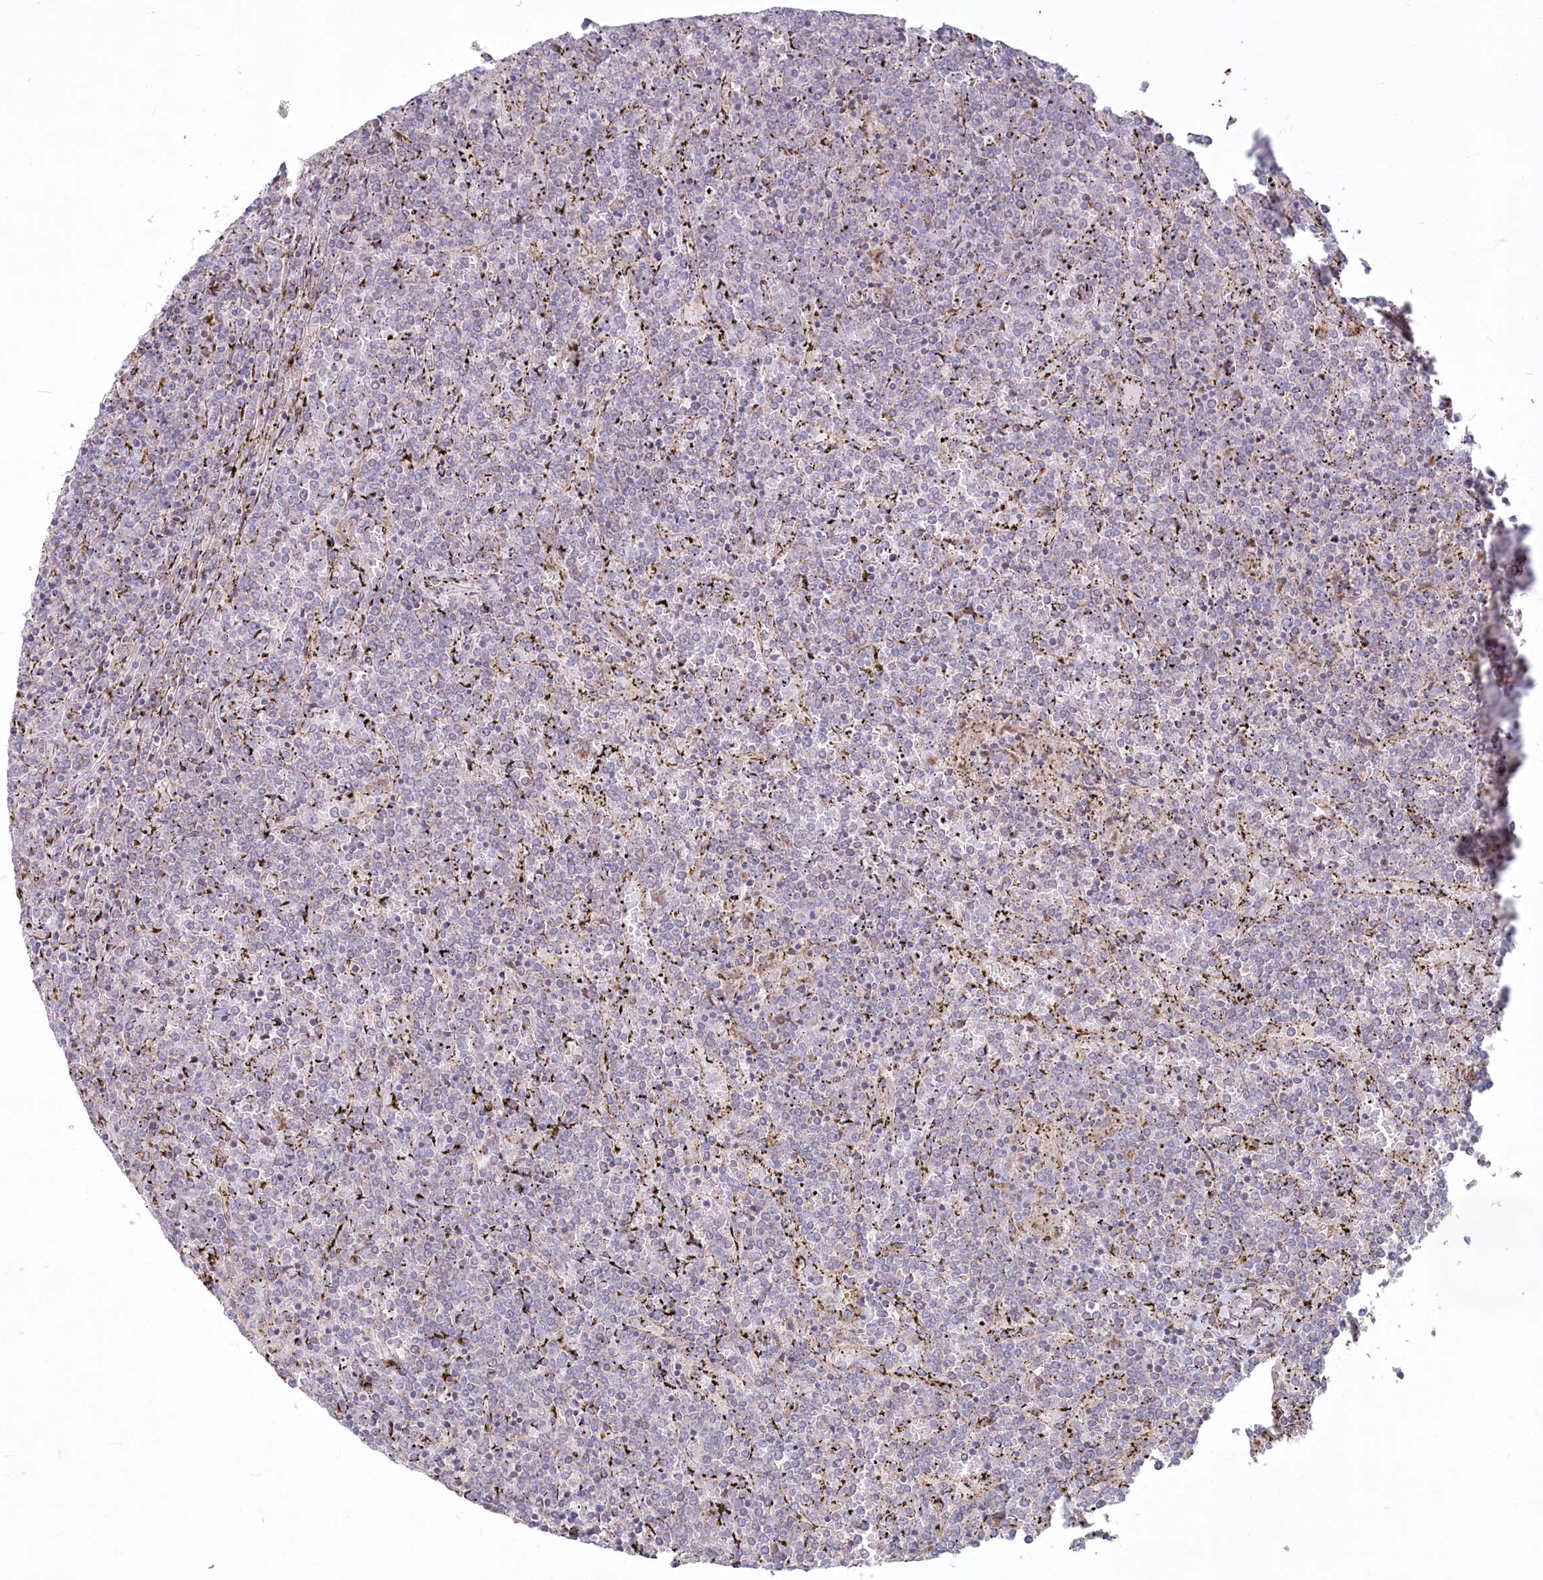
{"staining": {"intensity": "negative", "quantity": "none", "location": "none"}, "tissue": "lymphoma", "cell_type": "Tumor cells", "image_type": "cancer", "snomed": [{"axis": "morphology", "description": "Malignant lymphoma, non-Hodgkin's type, Low grade"}, {"axis": "topography", "description": "Spleen"}], "caption": "IHC of lymphoma reveals no expression in tumor cells.", "gene": "MTG1", "patient": {"sex": "female", "age": 19}}